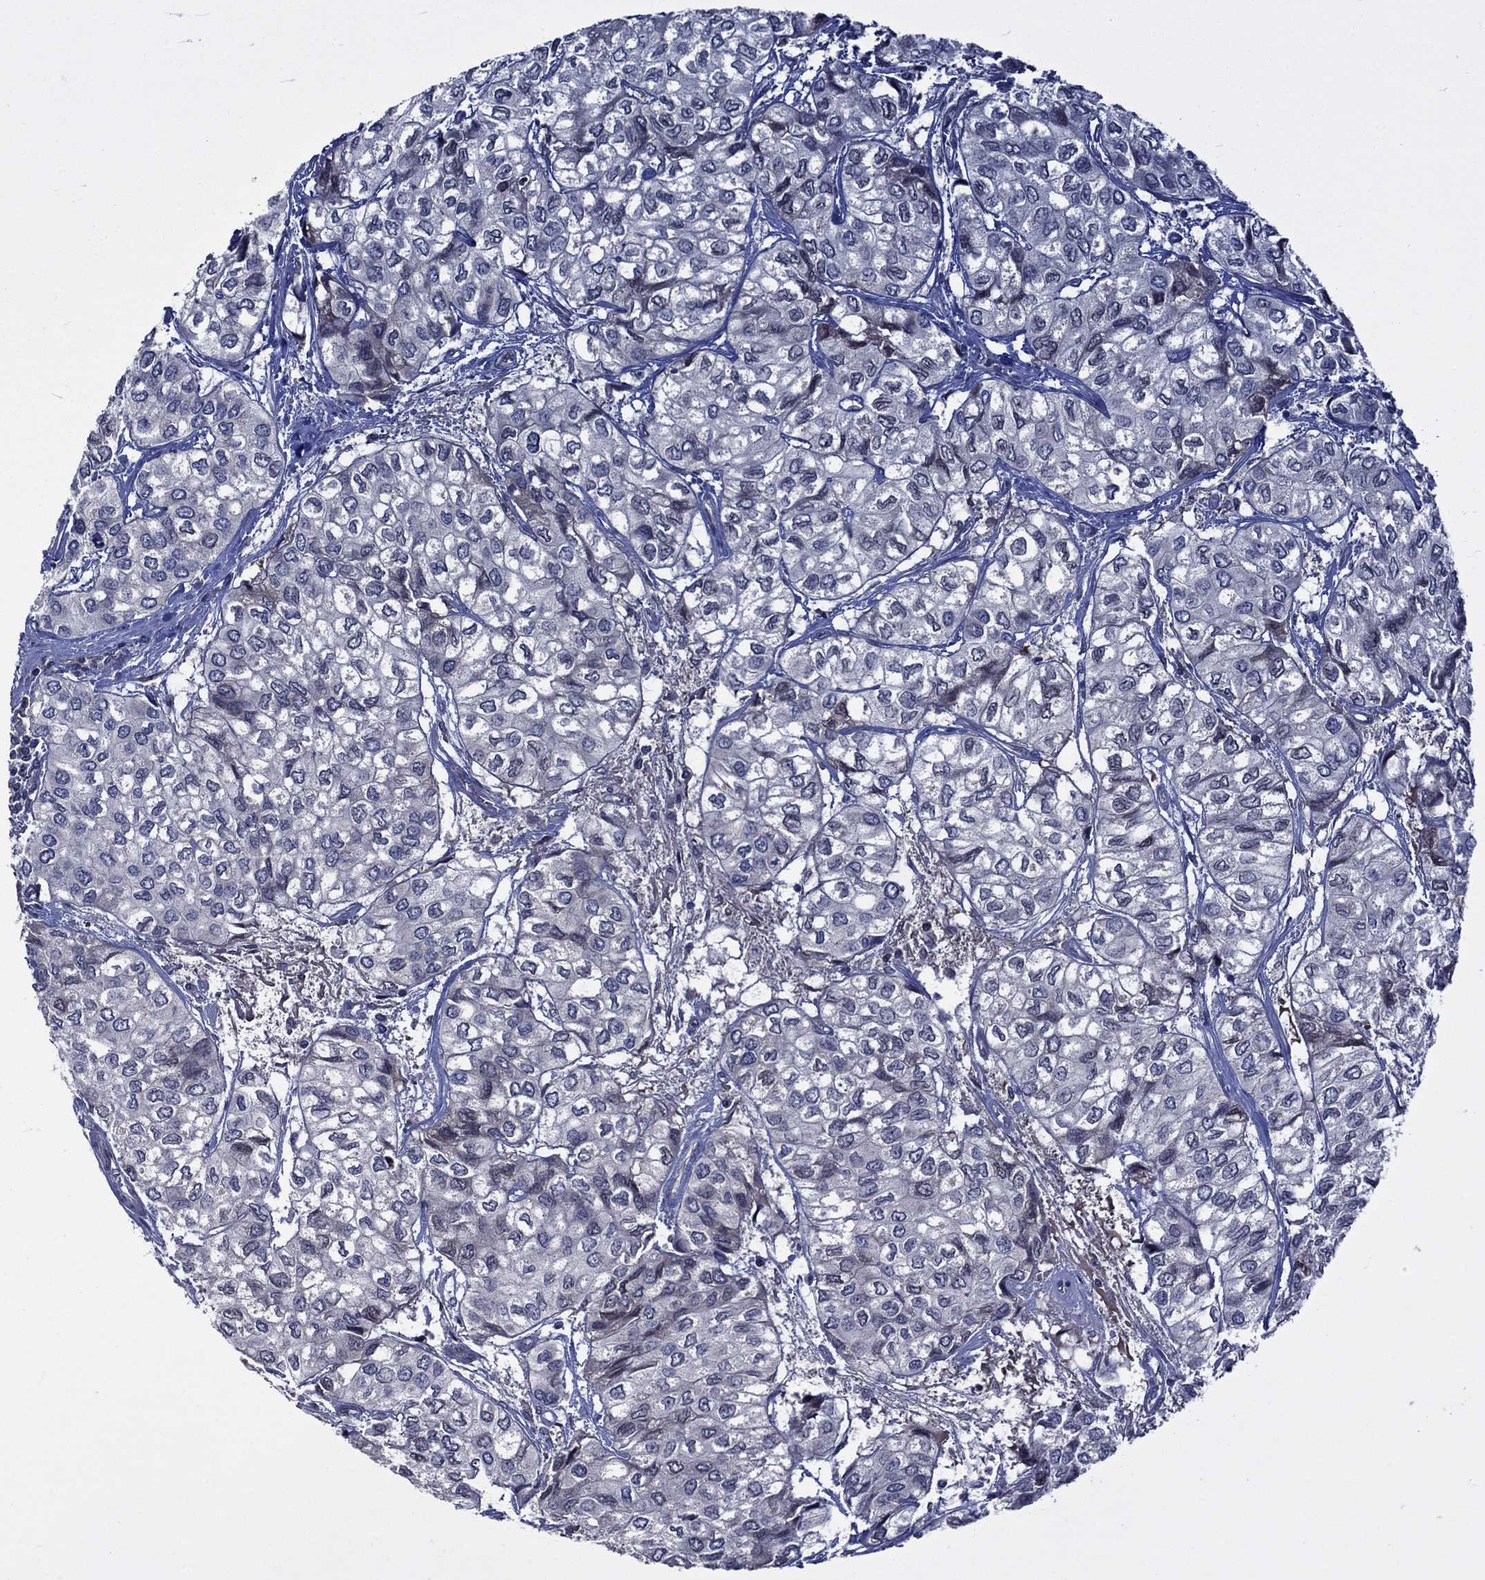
{"staining": {"intensity": "negative", "quantity": "none", "location": "none"}, "tissue": "urothelial cancer", "cell_type": "Tumor cells", "image_type": "cancer", "snomed": [{"axis": "morphology", "description": "Urothelial carcinoma, High grade"}, {"axis": "topography", "description": "Urinary bladder"}], "caption": "High power microscopy histopathology image of an IHC histopathology image of high-grade urothelial carcinoma, revealing no significant expression in tumor cells.", "gene": "CETN3", "patient": {"sex": "male", "age": 73}}